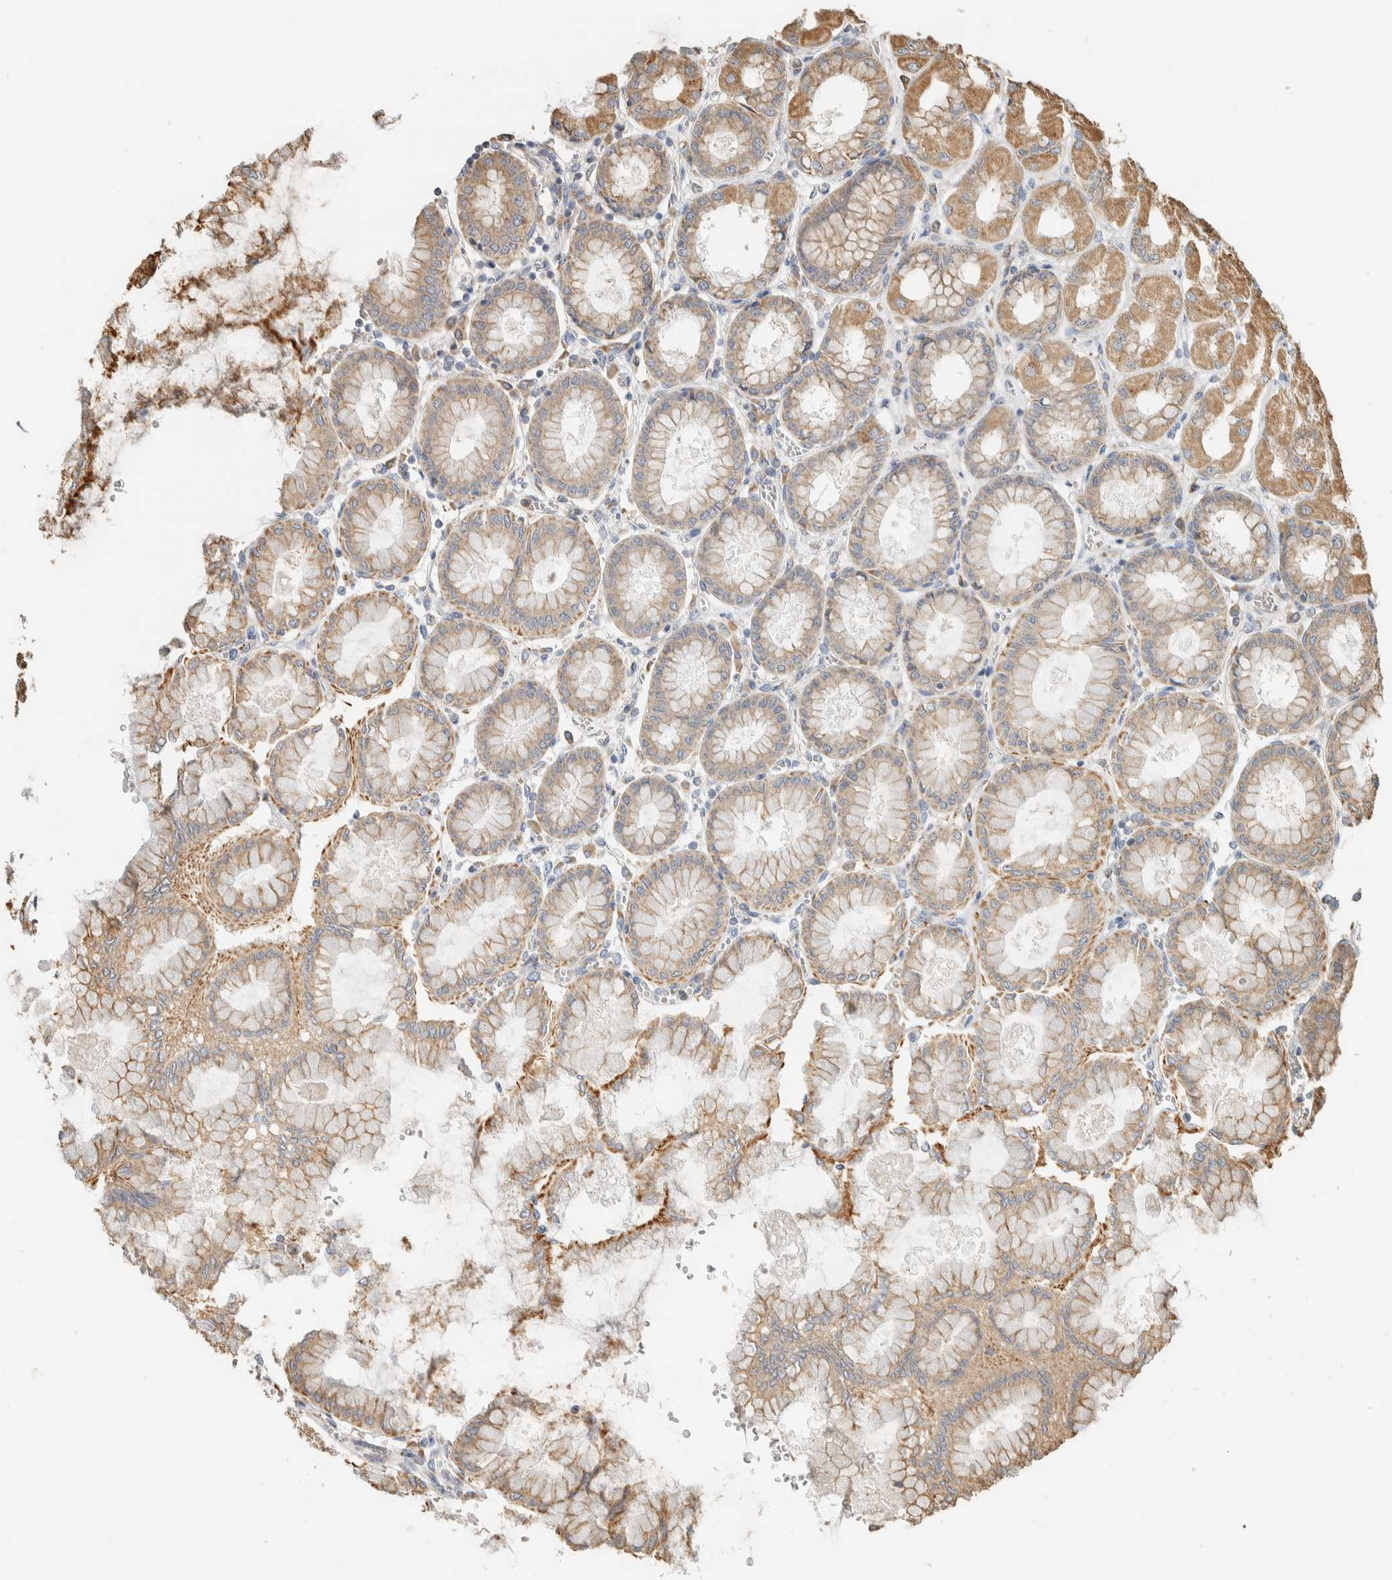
{"staining": {"intensity": "moderate", "quantity": ">75%", "location": "cytoplasmic/membranous"}, "tissue": "stomach", "cell_type": "Glandular cells", "image_type": "normal", "snomed": [{"axis": "morphology", "description": "Normal tissue, NOS"}, {"axis": "topography", "description": "Stomach, upper"}], "caption": "Moderate cytoplasmic/membranous protein expression is seen in approximately >75% of glandular cells in stomach.", "gene": "RAB11FIP1", "patient": {"sex": "female", "age": 56}}